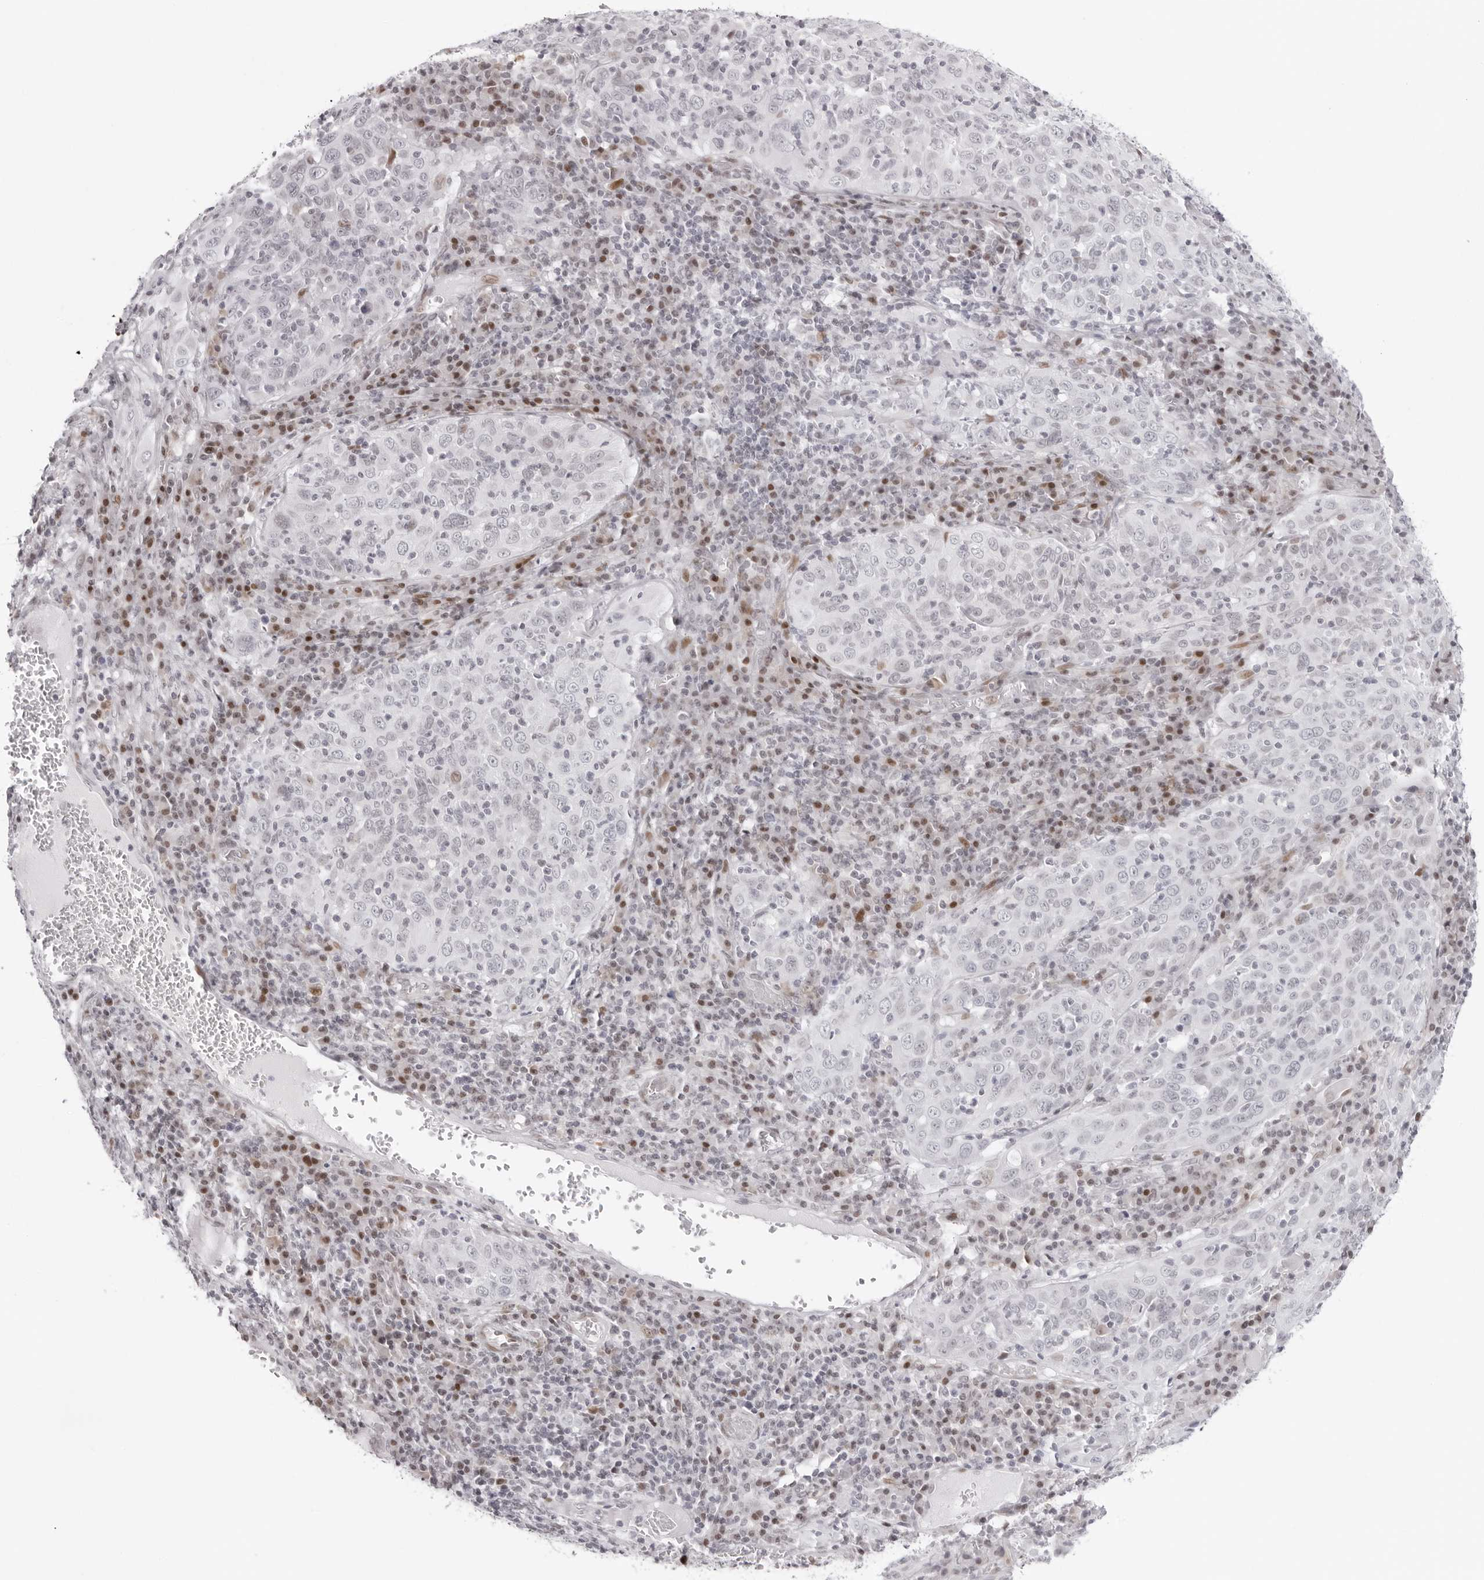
{"staining": {"intensity": "weak", "quantity": "<25%", "location": "nuclear"}, "tissue": "cervical cancer", "cell_type": "Tumor cells", "image_type": "cancer", "snomed": [{"axis": "morphology", "description": "Squamous cell carcinoma, NOS"}, {"axis": "topography", "description": "Cervix"}], "caption": "Tumor cells are negative for protein expression in human cervical squamous cell carcinoma.", "gene": "NTPCR", "patient": {"sex": "female", "age": 46}}